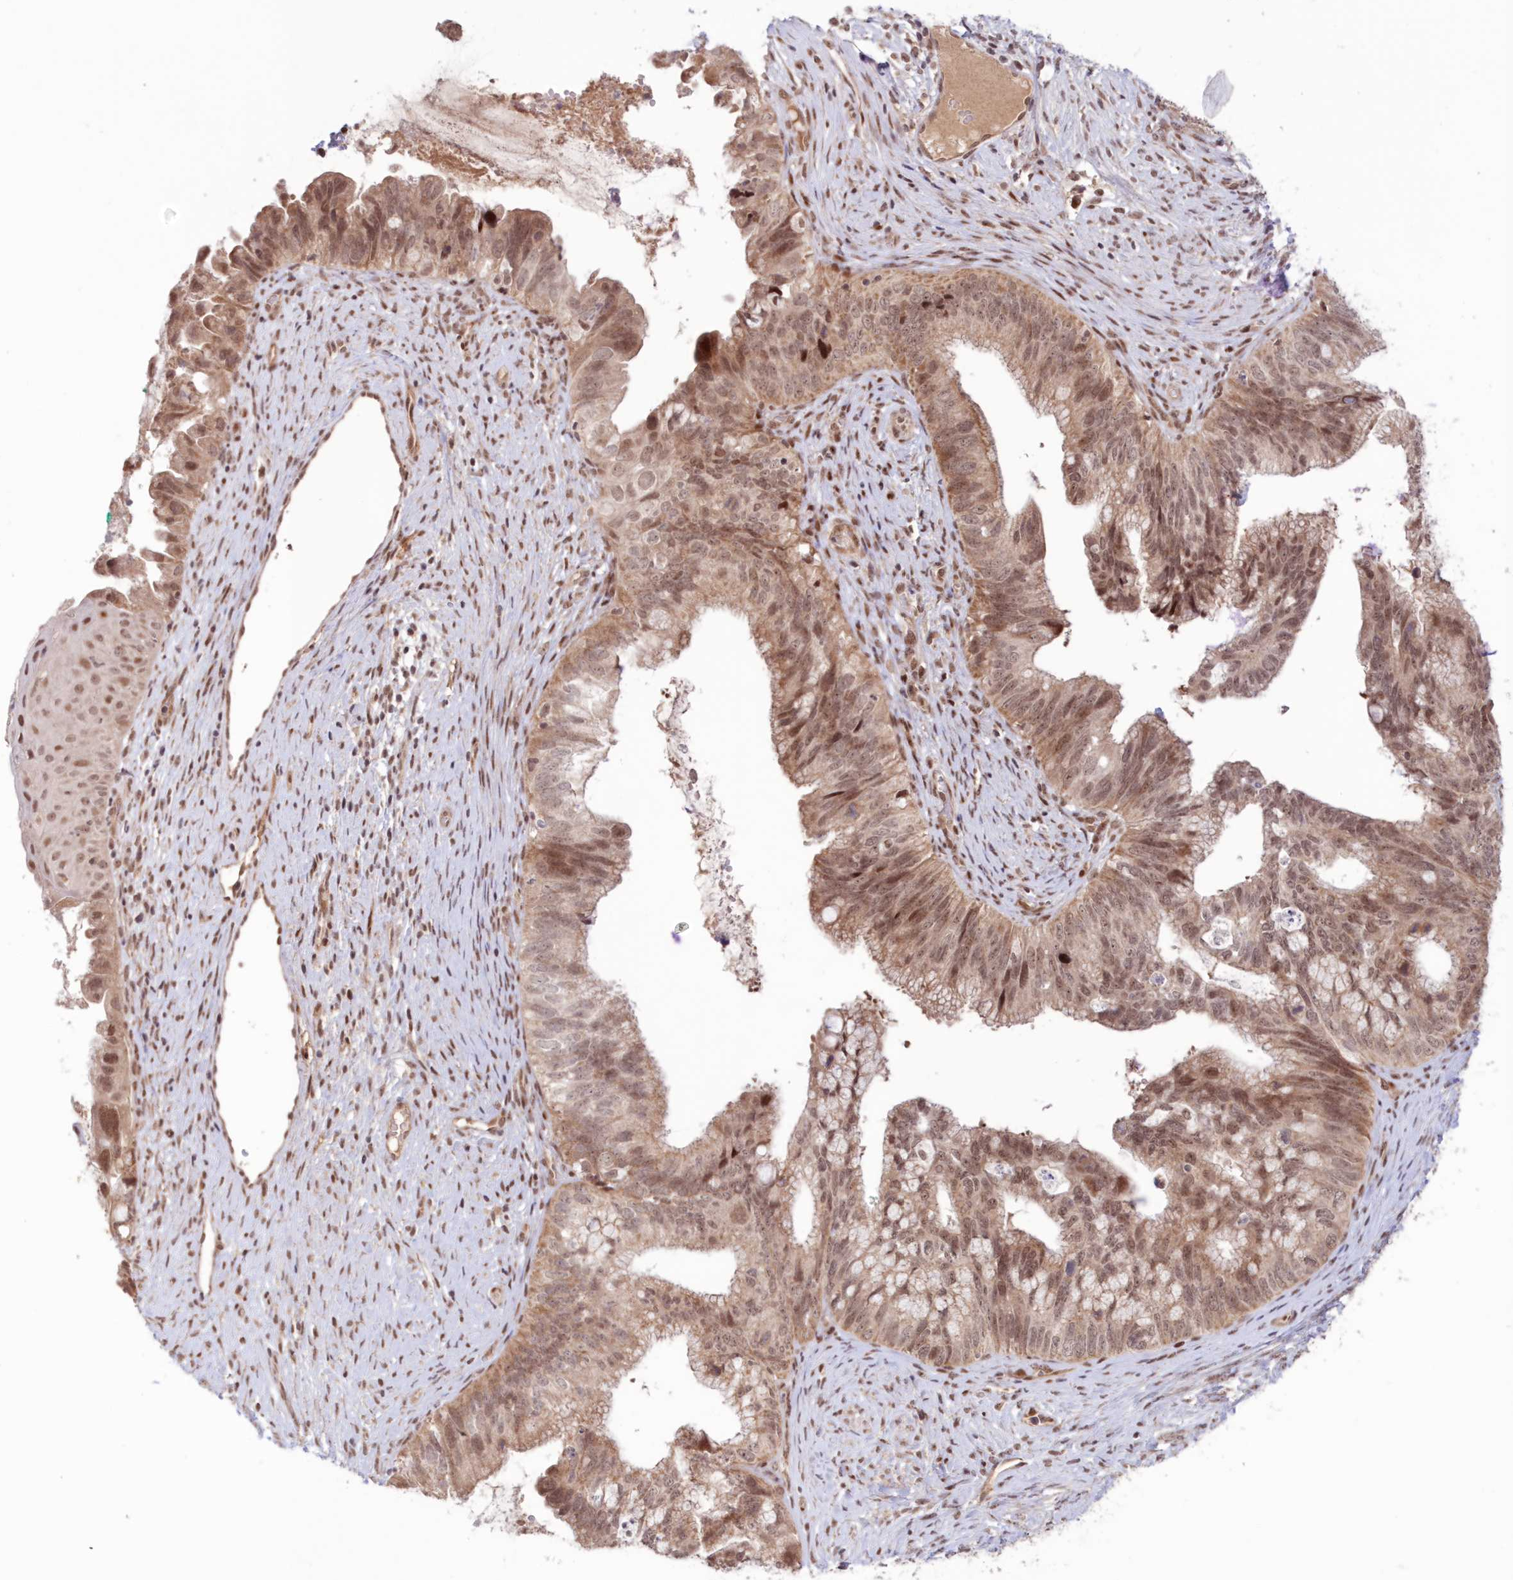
{"staining": {"intensity": "moderate", "quantity": ">75%", "location": "cytoplasmic/membranous,nuclear"}, "tissue": "cervical cancer", "cell_type": "Tumor cells", "image_type": "cancer", "snomed": [{"axis": "morphology", "description": "Adenocarcinoma, NOS"}, {"axis": "topography", "description": "Cervix"}], "caption": "Cervical cancer tissue demonstrates moderate cytoplasmic/membranous and nuclear staining in about >75% of tumor cells, visualized by immunohistochemistry.", "gene": "NOA1", "patient": {"sex": "female", "age": 42}}